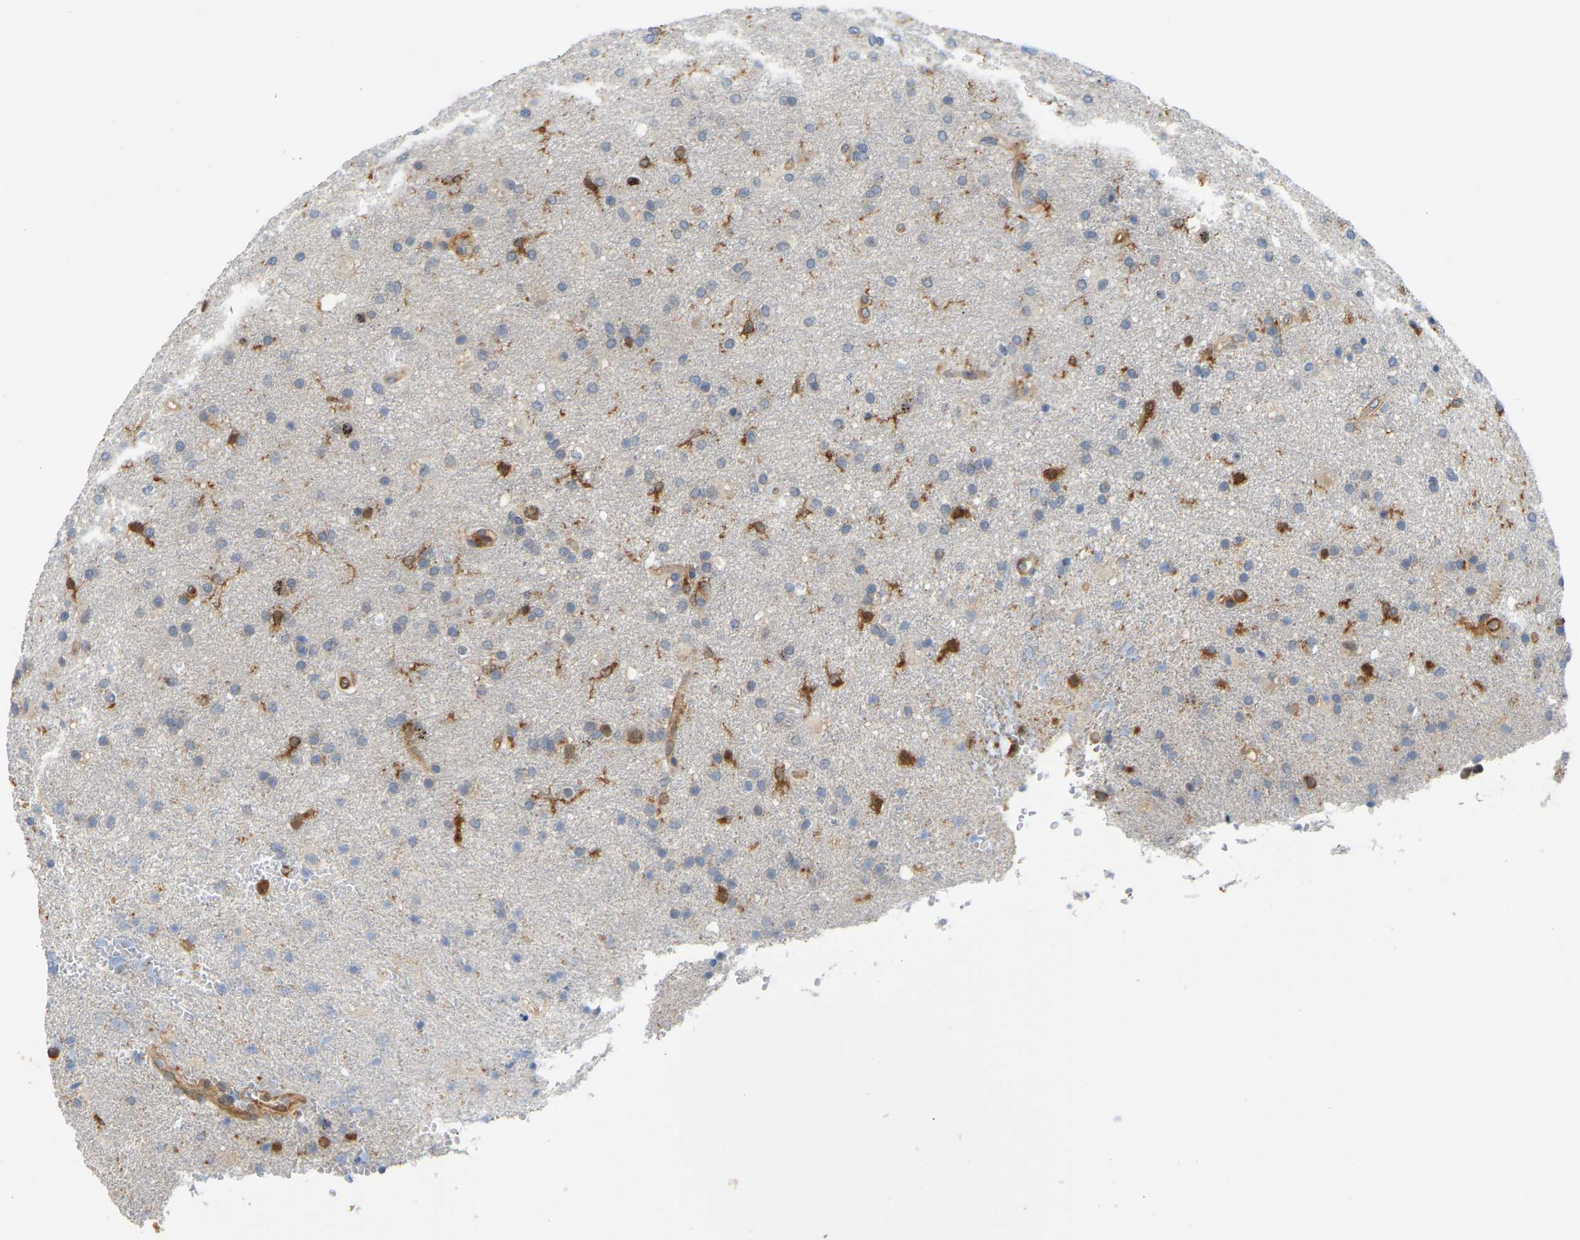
{"staining": {"intensity": "negative", "quantity": "none", "location": "none"}, "tissue": "glioma", "cell_type": "Tumor cells", "image_type": "cancer", "snomed": [{"axis": "morphology", "description": "Glioma, malignant, High grade"}, {"axis": "topography", "description": "Brain"}], "caption": "This micrograph is of glioma stained with IHC to label a protein in brown with the nuclei are counter-stained blue. There is no expression in tumor cells.", "gene": "PLCG2", "patient": {"sex": "male", "age": 72}}